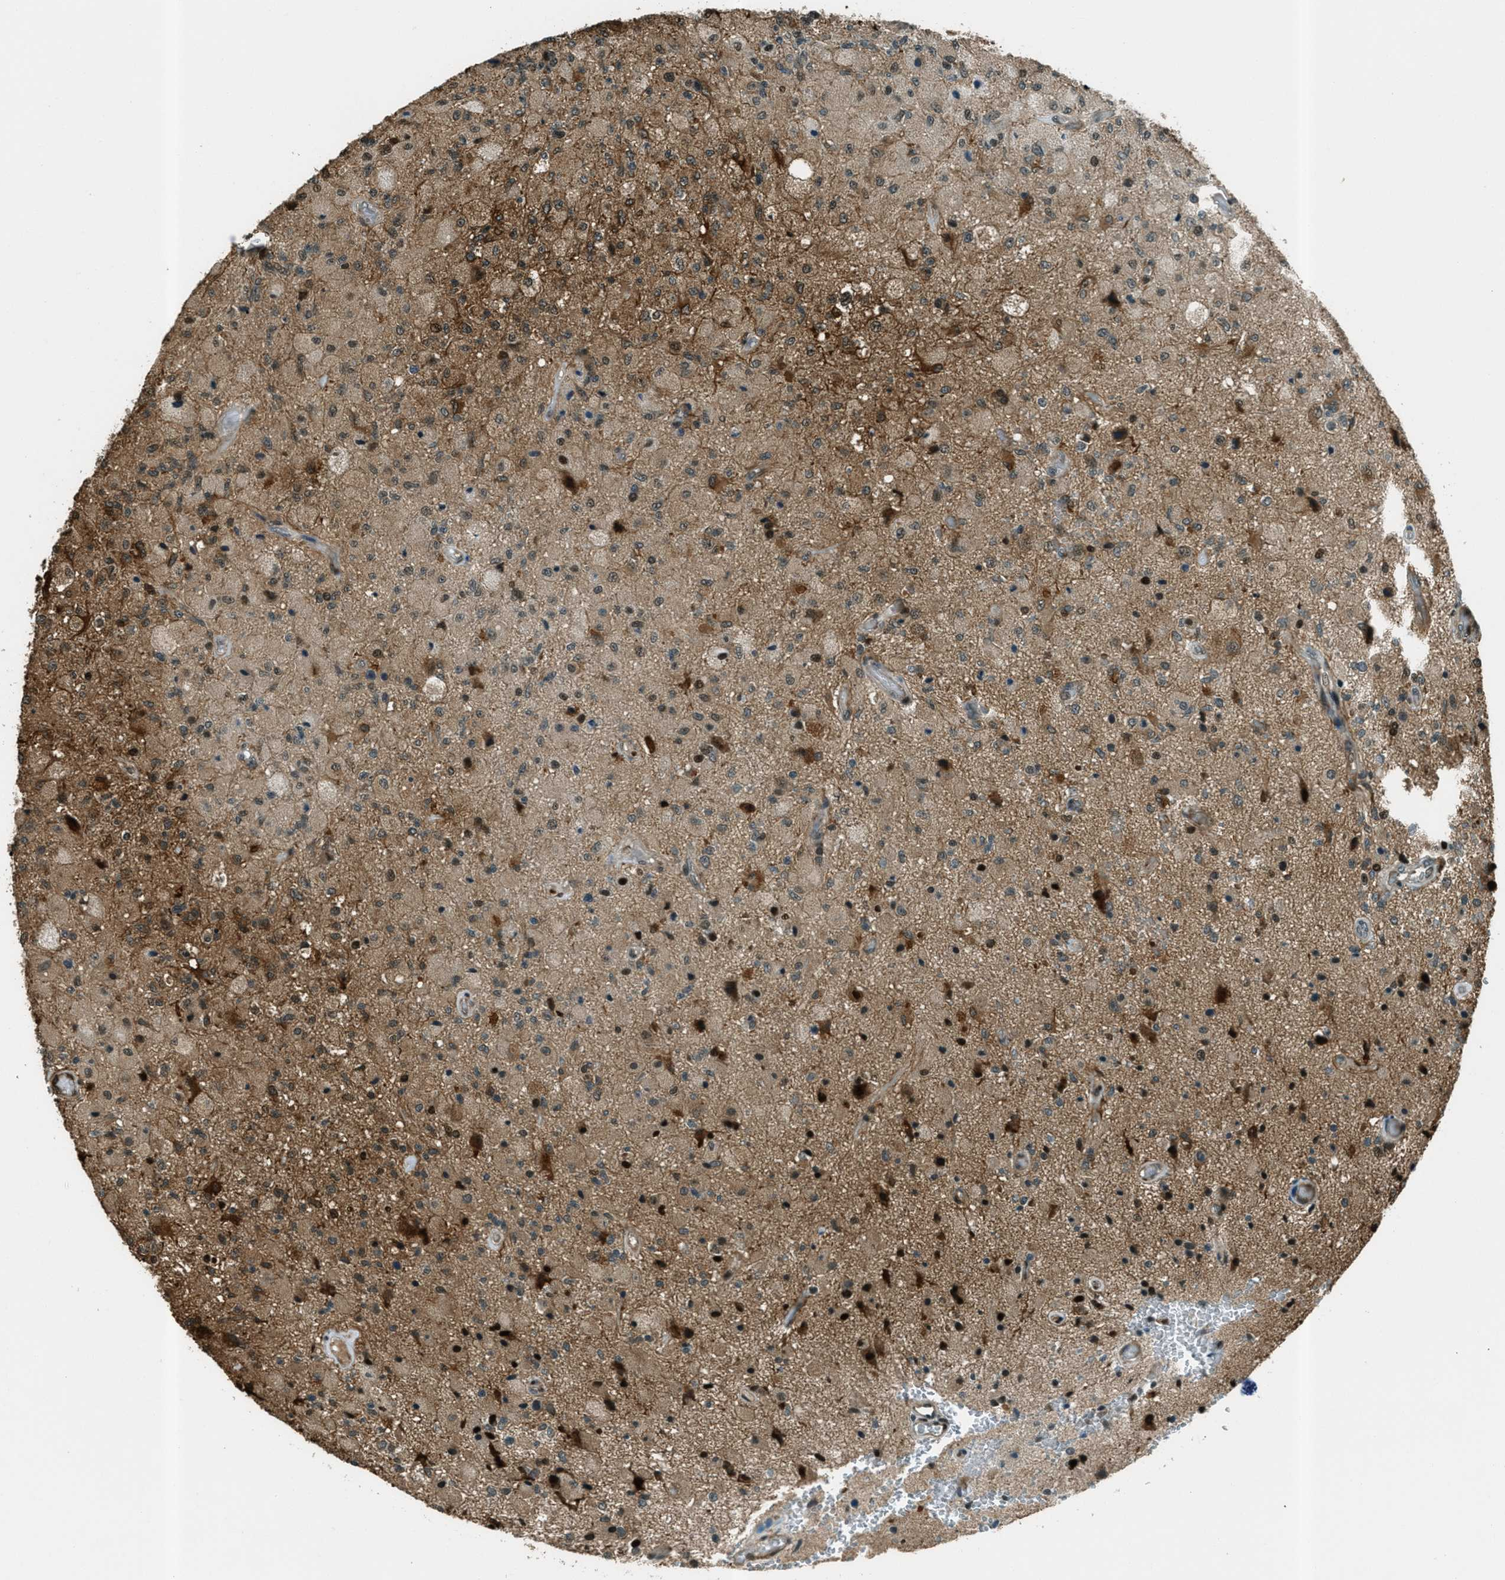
{"staining": {"intensity": "moderate", "quantity": "25%-75%", "location": "cytoplasmic/membranous,nuclear"}, "tissue": "glioma", "cell_type": "Tumor cells", "image_type": "cancer", "snomed": [{"axis": "morphology", "description": "Normal tissue, NOS"}, {"axis": "morphology", "description": "Glioma, malignant, High grade"}, {"axis": "topography", "description": "Cerebral cortex"}], "caption": "Malignant glioma (high-grade) tissue displays moderate cytoplasmic/membranous and nuclear positivity in approximately 25%-75% of tumor cells", "gene": "TARDBP", "patient": {"sex": "male", "age": 77}}